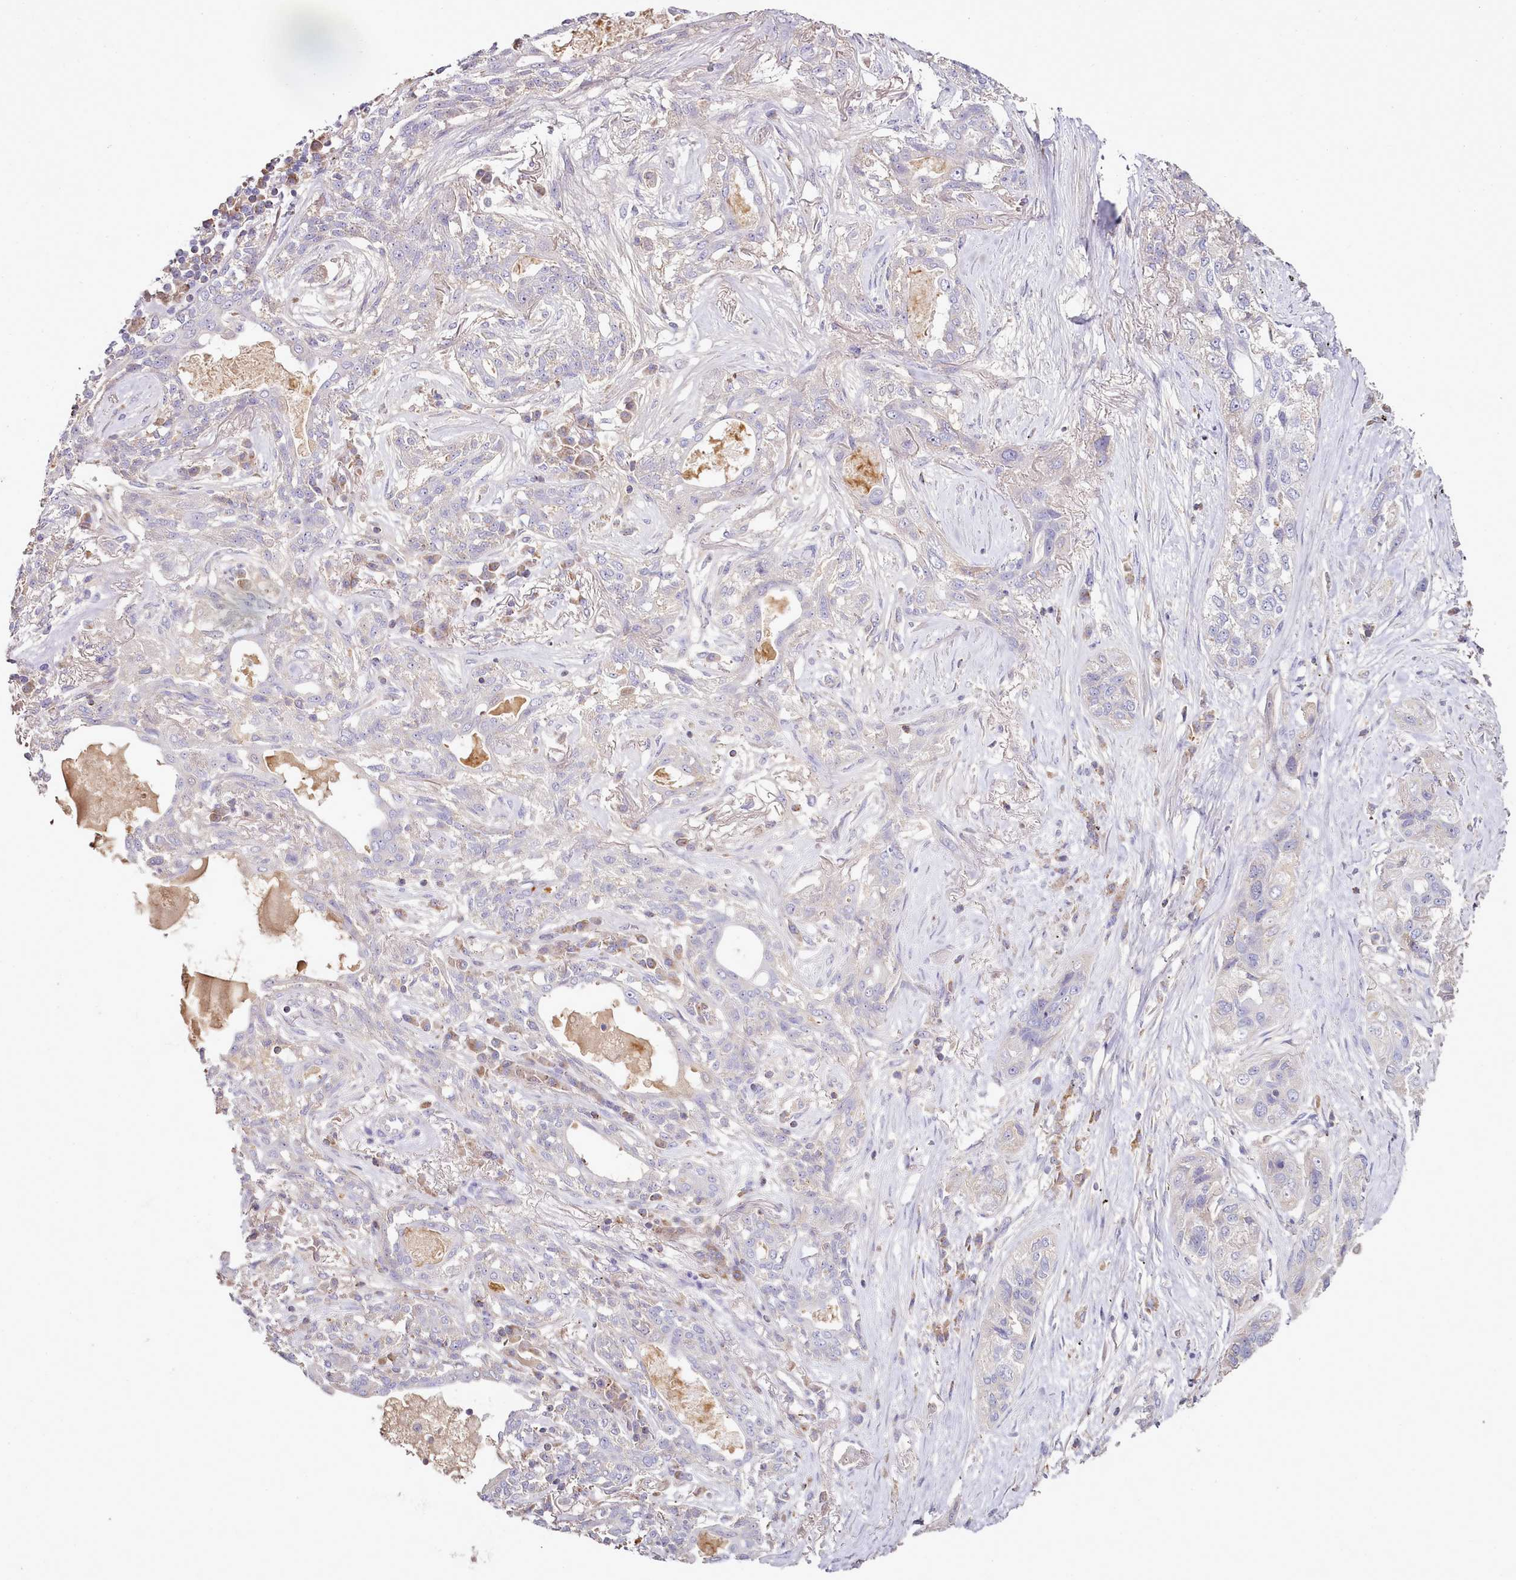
{"staining": {"intensity": "negative", "quantity": "none", "location": "none"}, "tissue": "lung cancer", "cell_type": "Tumor cells", "image_type": "cancer", "snomed": [{"axis": "morphology", "description": "Squamous cell carcinoma, NOS"}, {"axis": "topography", "description": "Lung"}], "caption": "Photomicrograph shows no significant protein positivity in tumor cells of squamous cell carcinoma (lung). Nuclei are stained in blue.", "gene": "ACSS1", "patient": {"sex": "female", "age": 70}}